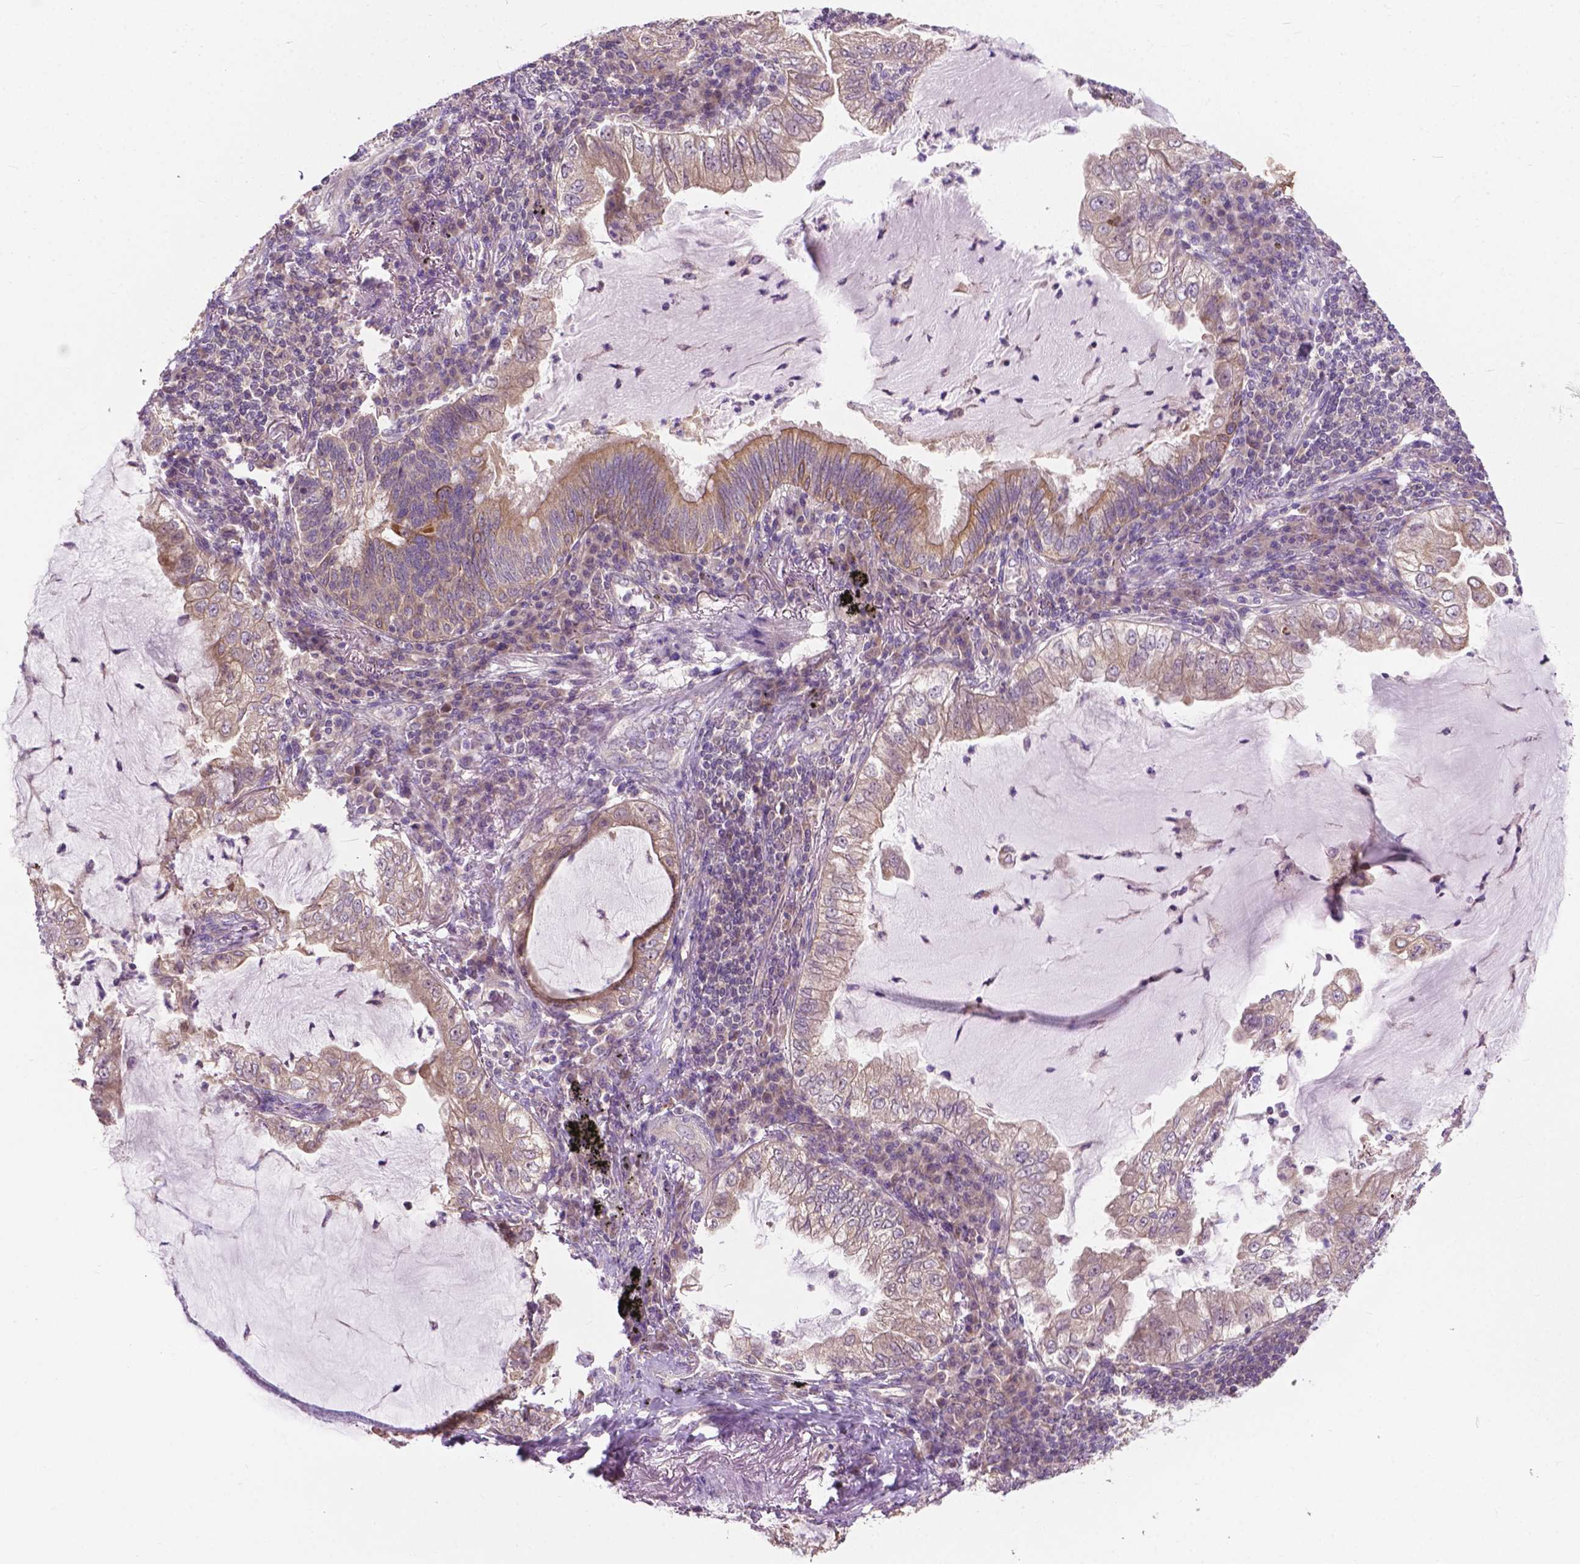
{"staining": {"intensity": "weak", "quantity": "25%-75%", "location": "cytoplasmic/membranous"}, "tissue": "lung cancer", "cell_type": "Tumor cells", "image_type": "cancer", "snomed": [{"axis": "morphology", "description": "Adenocarcinoma, NOS"}, {"axis": "topography", "description": "Lung"}], "caption": "There is low levels of weak cytoplasmic/membranous positivity in tumor cells of lung cancer (adenocarcinoma), as demonstrated by immunohistochemical staining (brown color).", "gene": "MZT1", "patient": {"sex": "female", "age": 73}}